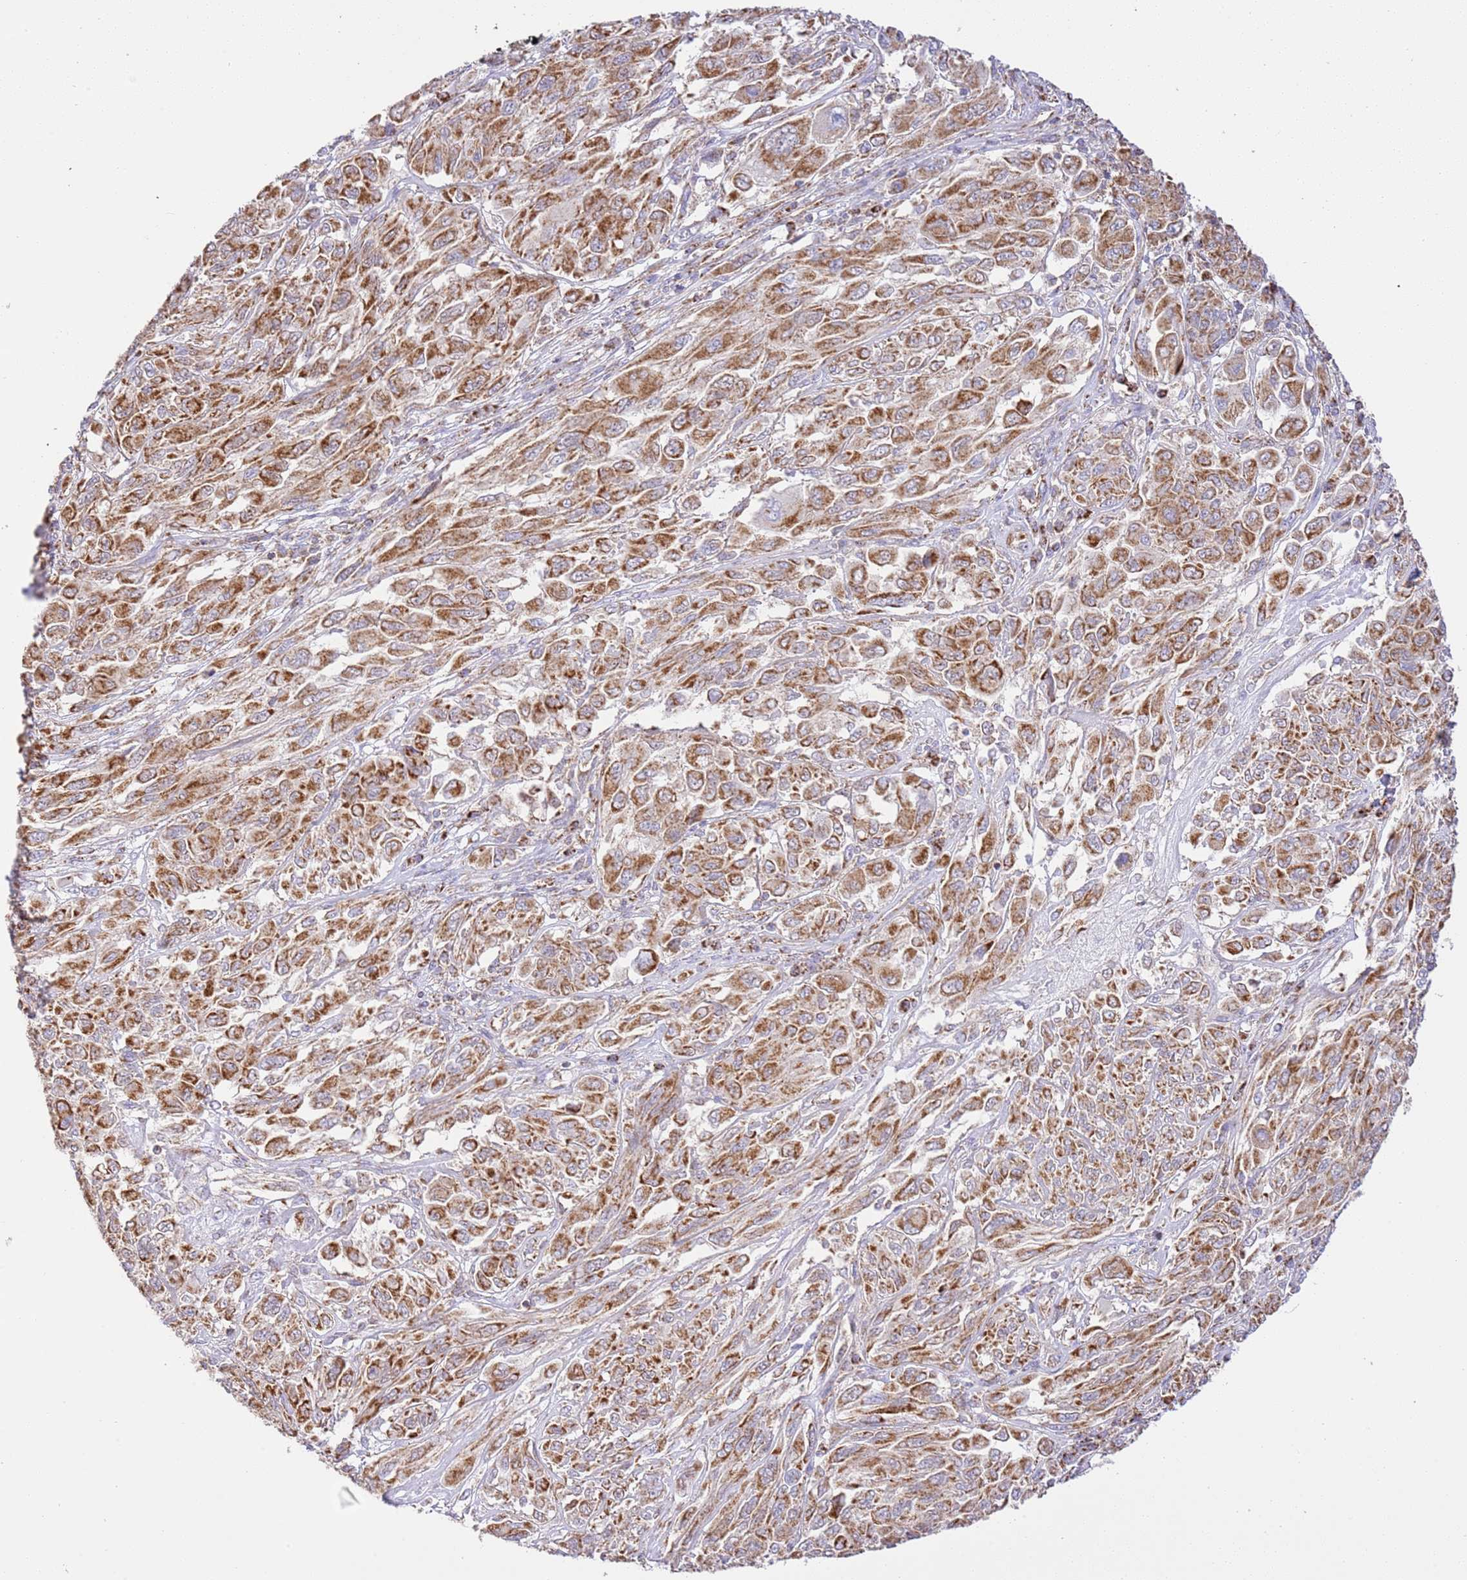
{"staining": {"intensity": "strong", "quantity": ">75%", "location": "cytoplasmic/membranous"}, "tissue": "melanoma", "cell_type": "Tumor cells", "image_type": "cancer", "snomed": [{"axis": "morphology", "description": "Malignant melanoma, NOS"}, {"axis": "topography", "description": "Skin"}], "caption": "A brown stain labels strong cytoplasmic/membranous expression of a protein in melanoma tumor cells.", "gene": "ZBTB39", "patient": {"sex": "female", "age": 91}}